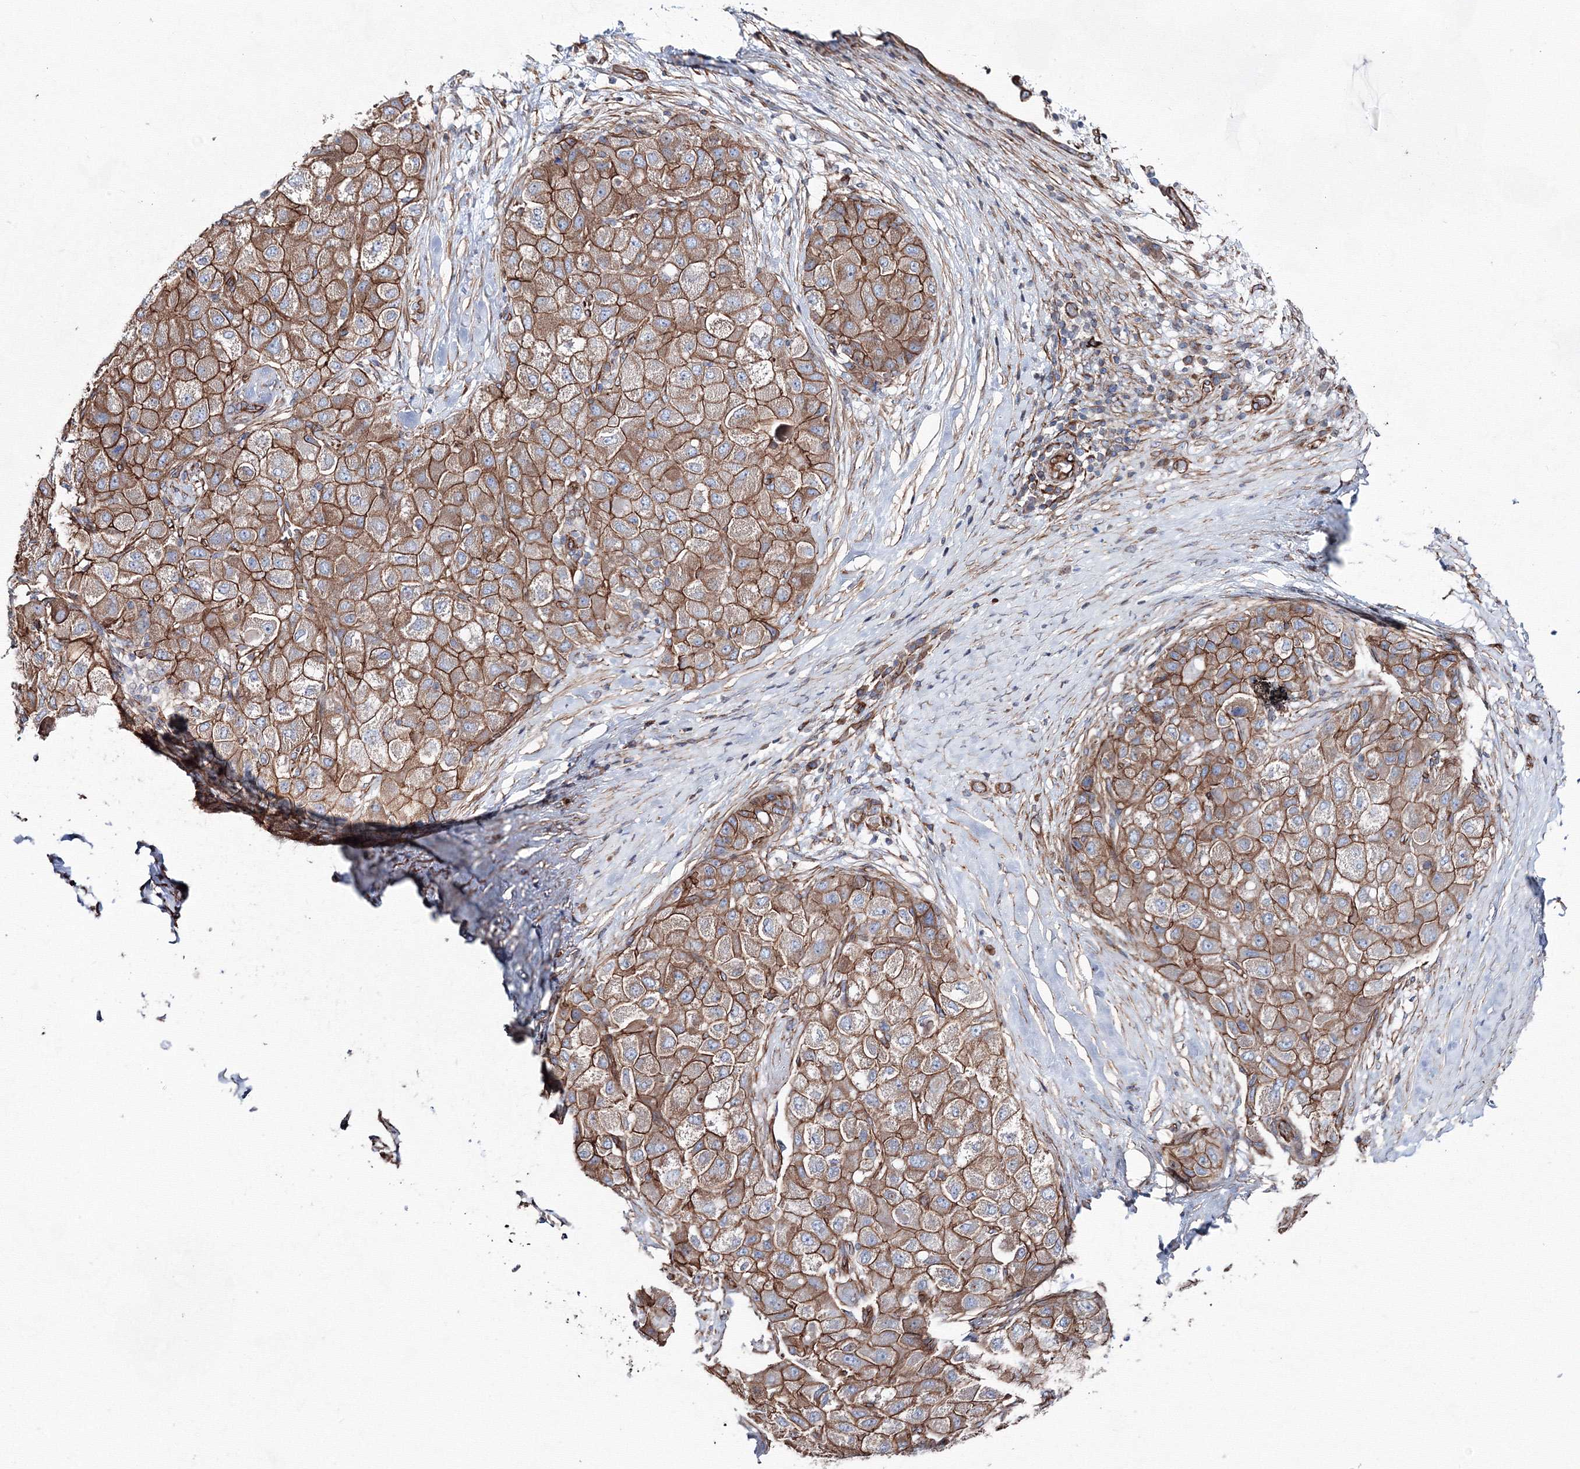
{"staining": {"intensity": "moderate", "quantity": ">75%", "location": "cytoplasmic/membranous"}, "tissue": "liver cancer", "cell_type": "Tumor cells", "image_type": "cancer", "snomed": [{"axis": "morphology", "description": "Carcinoma, Hepatocellular, NOS"}, {"axis": "topography", "description": "Liver"}], "caption": "A medium amount of moderate cytoplasmic/membranous expression is present in approximately >75% of tumor cells in liver cancer (hepatocellular carcinoma) tissue. (Brightfield microscopy of DAB IHC at high magnification).", "gene": "ANKRD37", "patient": {"sex": "male", "age": 80}}